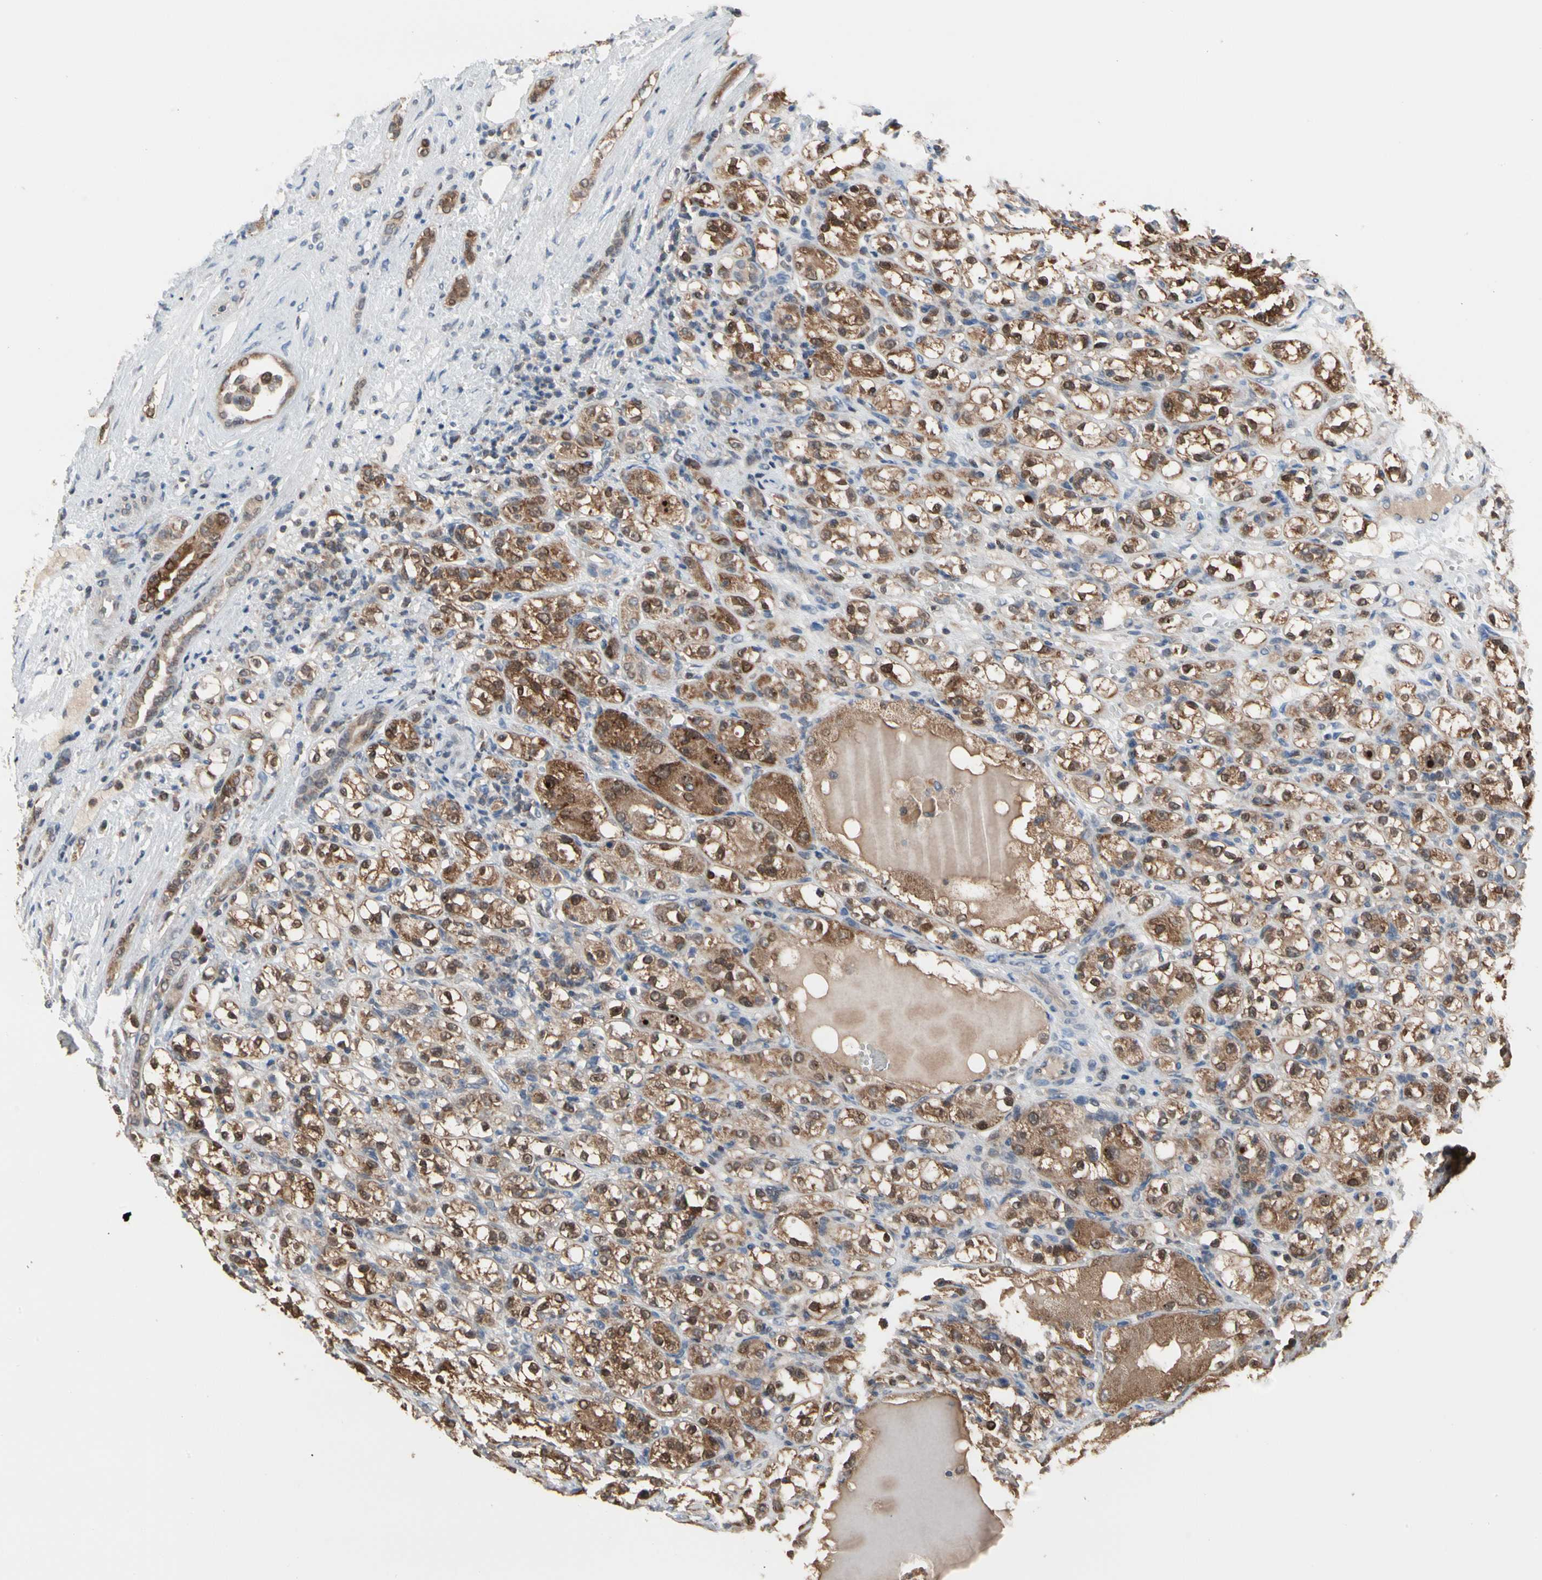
{"staining": {"intensity": "strong", "quantity": ">75%", "location": "cytoplasmic/membranous,nuclear"}, "tissue": "renal cancer", "cell_type": "Tumor cells", "image_type": "cancer", "snomed": [{"axis": "morphology", "description": "Normal tissue, NOS"}, {"axis": "morphology", "description": "Adenocarcinoma, NOS"}, {"axis": "topography", "description": "Kidney"}], "caption": "Tumor cells show high levels of strong cytoplasmic/membranous and nuclear positivity in about >75% of cells in human renal cancer (adenocarcinoma).", "gene": "MTHFS", "patient": {"sex": "male", "age": 61}}